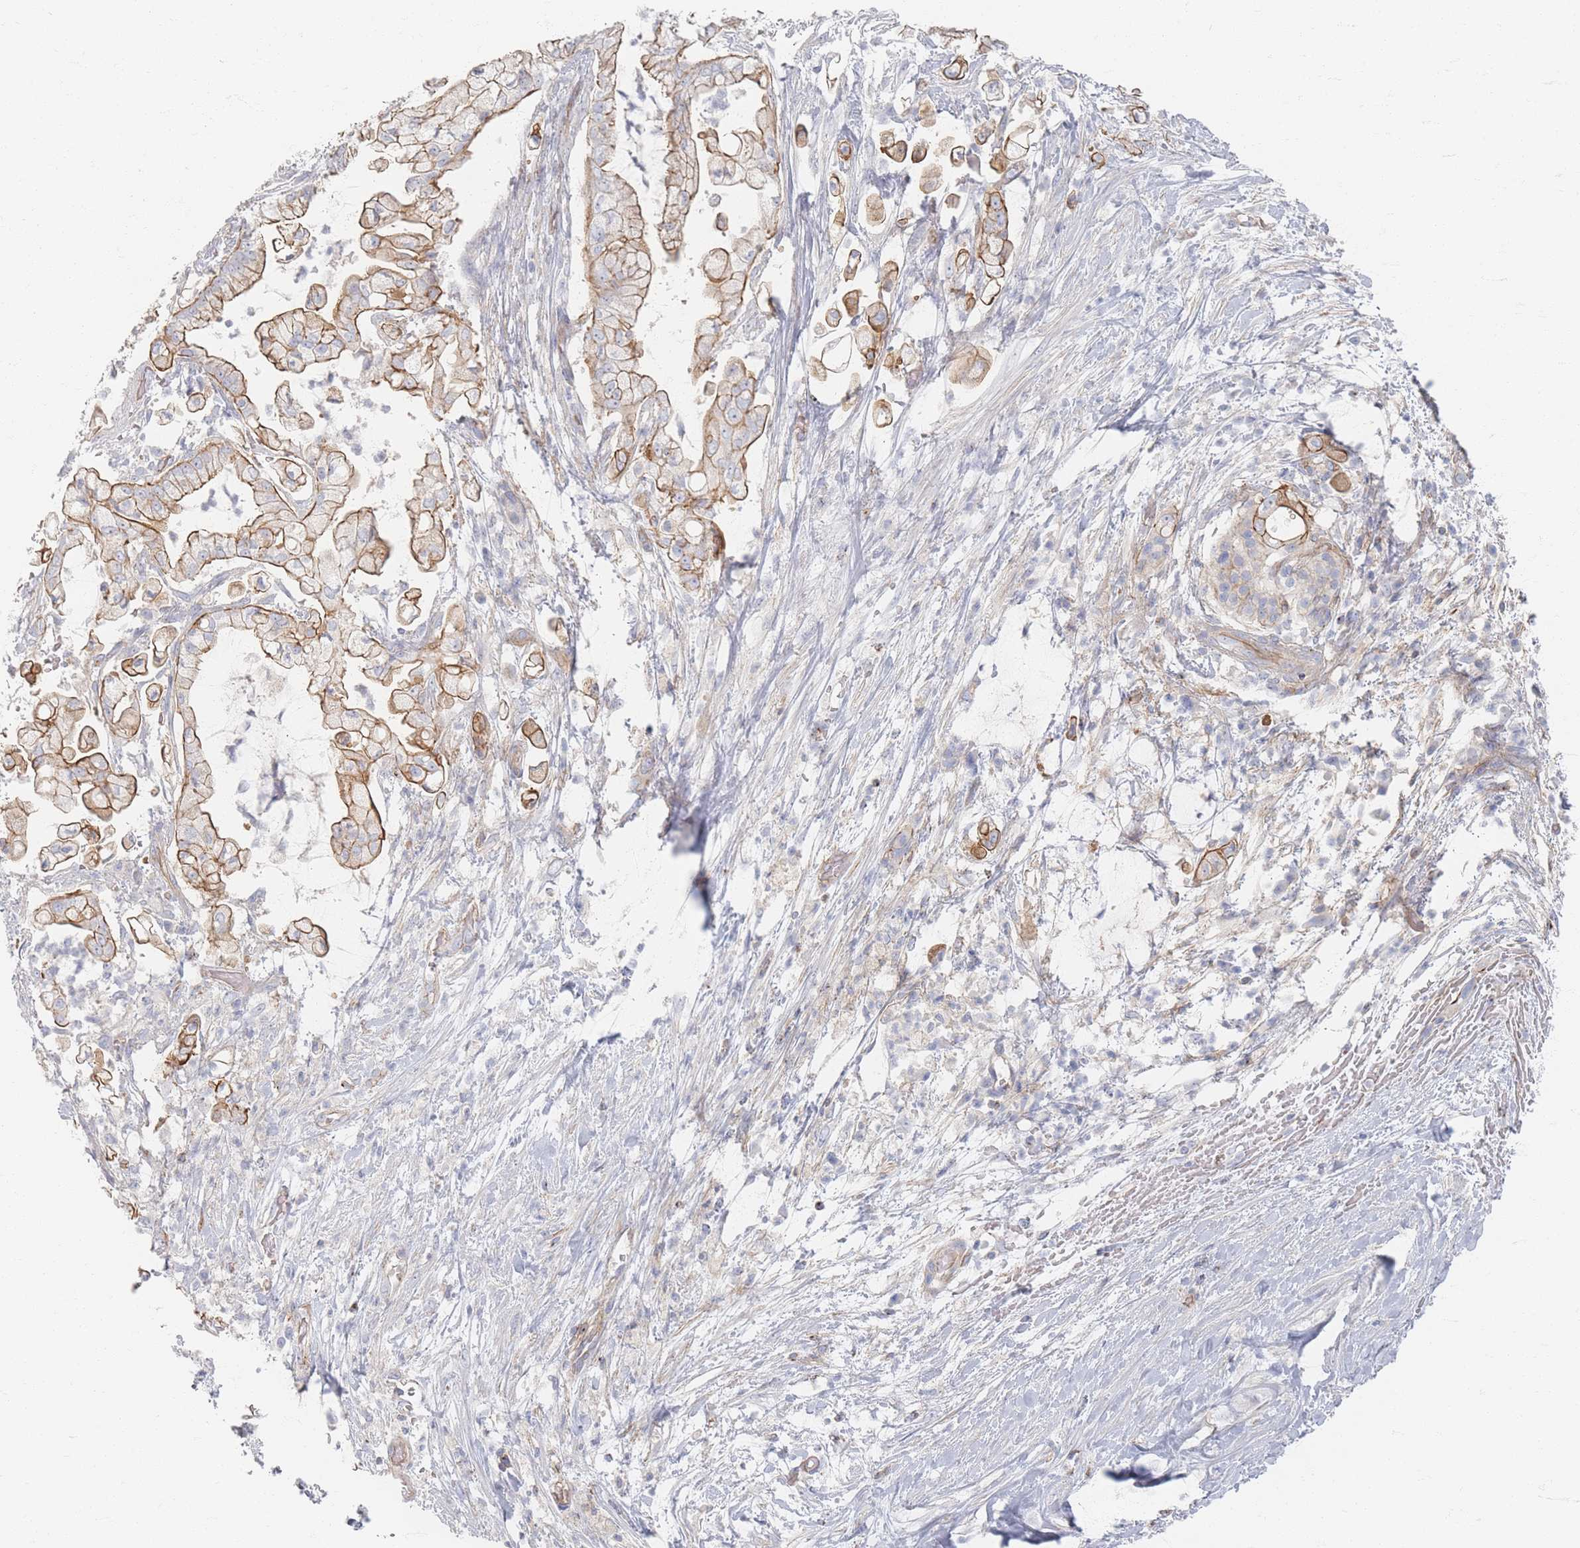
{"staining": {"intensity": "moderate", "quantity": ">75%", "location": "cytoplasmic/membranous"}, "tissue": "pancreatic cancer", "cell_type": "Tumor cells", "image_type": "cancer", "snomed": [{"axis": "morphology", "description": "Adenocarcinoma, NOS"}, {"axis": "topography", "description": "Pancreas"}], "caption": "IHC image of human pancreatic adenocarcinoma stained for a protein (brown), which demonstrates medium levels of moderate cytoplasmic/membranous positivity in about >75% of tumor cells.", "gene": "GNB1", "patient": {"sex": "female", "age": 69}}